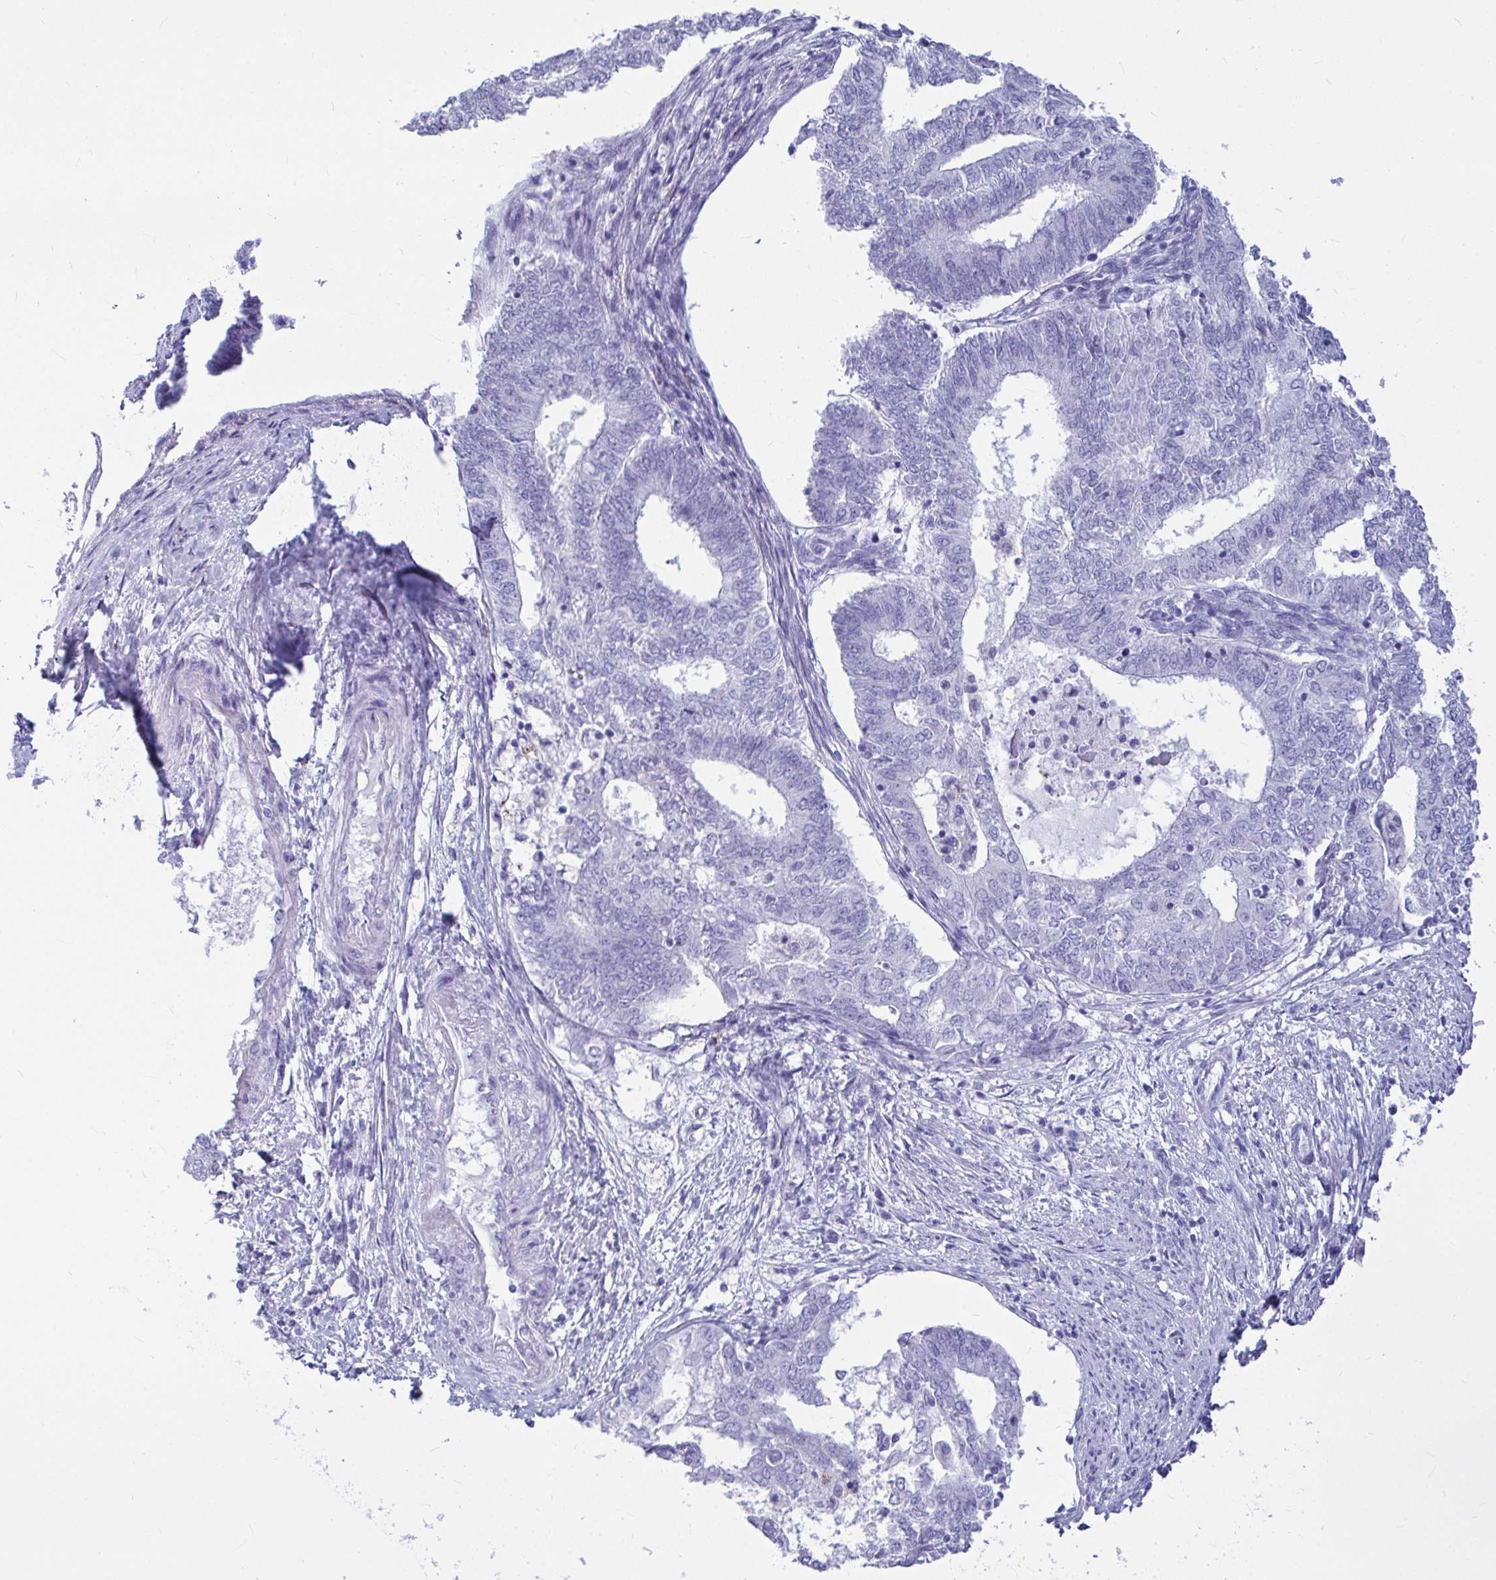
{"staining": {"intensity": "negative", "quantity": "none", "location": "none"}, "tissue": "endometrial cancer", "cell_type": "Tumor cells", "image_type": "cancer", "snomed": [{"axis": "morphology", "description": "Adenocarcinoma, NOS"}, {"axis": "topography", "description": "Endometrium"}], "caption": "Tumor cells are negative for protein expression in human endometrial cancer (adenocarcinoma). (DAB (3,3'-diaminobenzidine) immunohistochemistry with hematoxylin counter stain).", "gene": "OR5J2", "patient": {"sex": "female", "age": 62}}